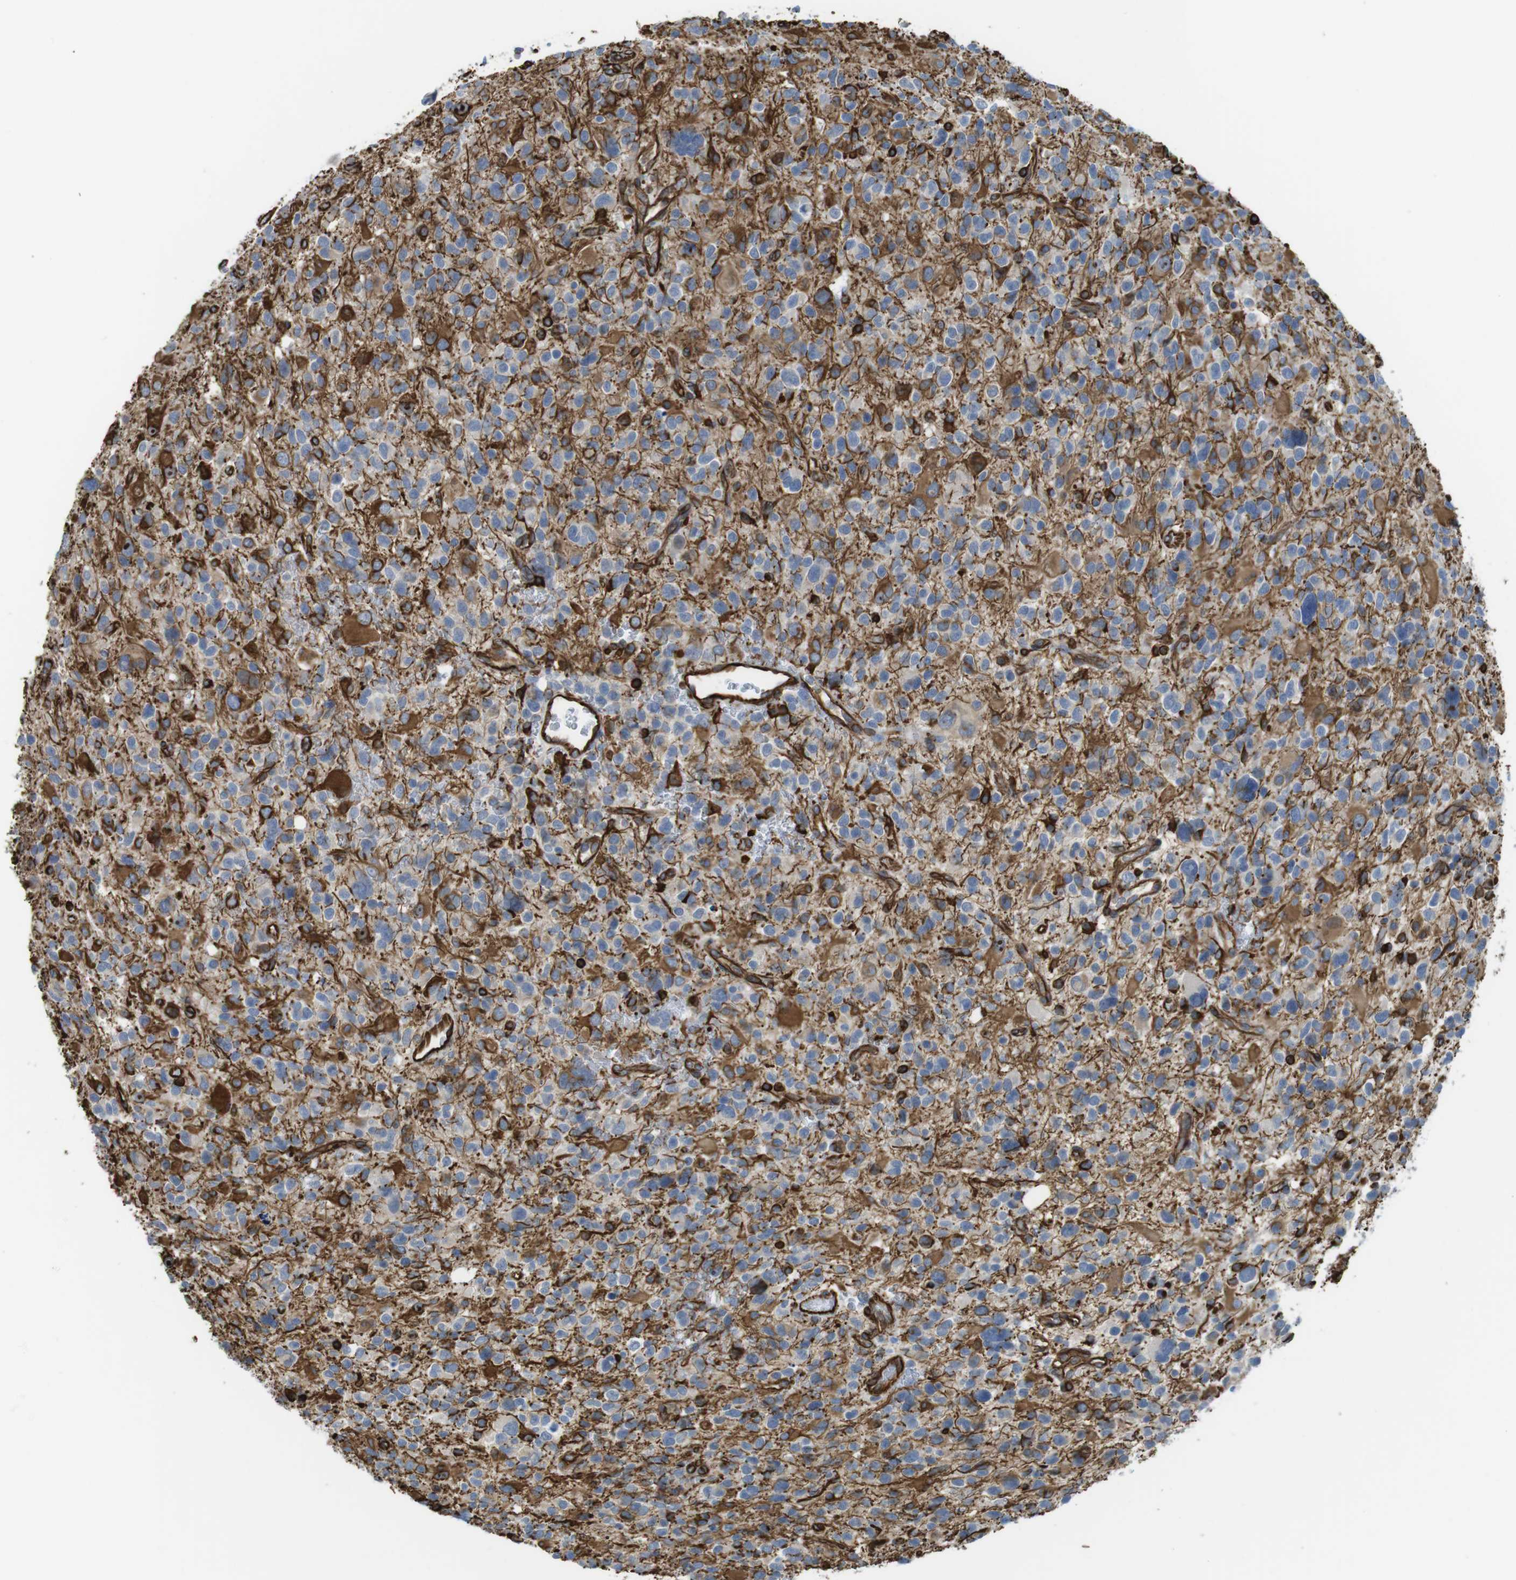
{"staining": {"intensity": "moderate", "quantity": ">75%", "location": "cytoplasmic/membranous"}, "tissue": "glioma", "cell_type": "Tumor cells", "image_type": "cancer", "snomed": [{"axis": "morphology", "description": "Glioma, malignant, High grade"}, {"axis": "topography", "description": "Brain"}], "caption": "Protein staining by immunohistochemistry (IHC) exhibits moderate cytoplasmic/membranous positivity in approximately >75% of tumor cells in glioma.", "gene": "RALGPS1", "patient": {"sex": "male", "age": 48}}